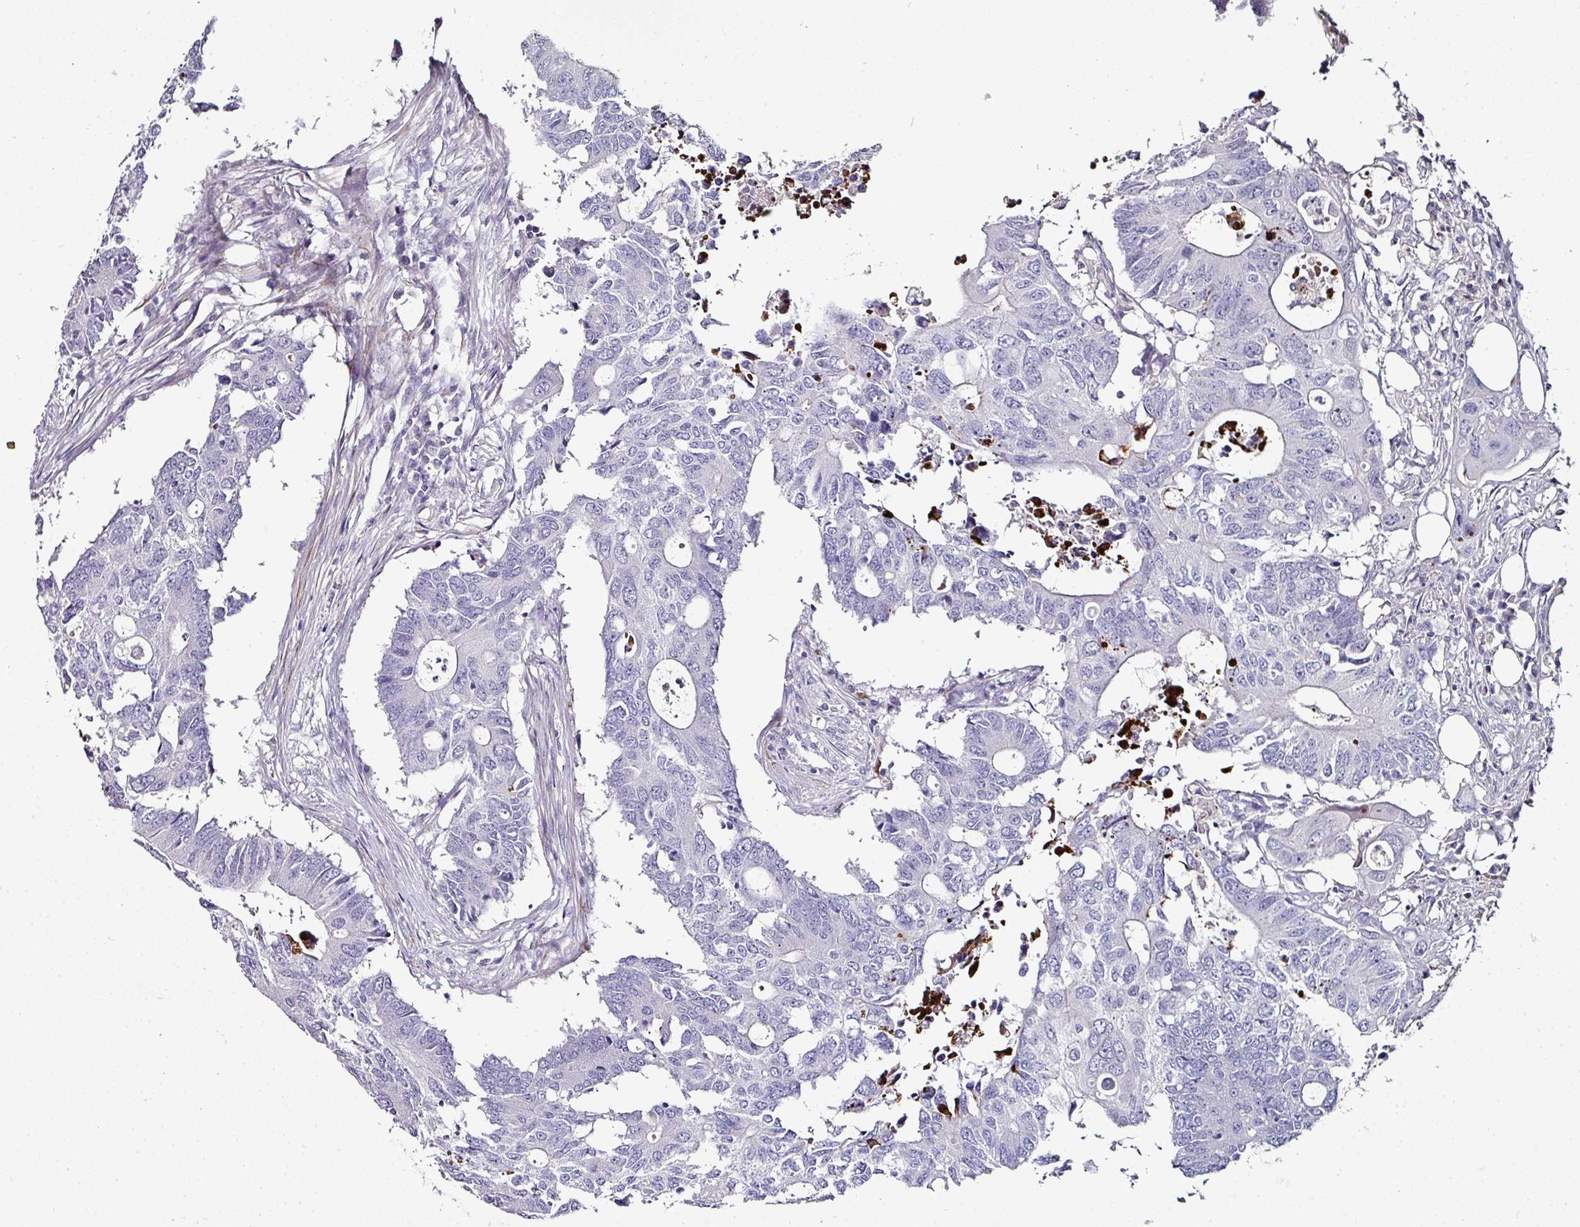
{"staining": {"intensity": "negative", "quantity": "none", "location": "none"}, "tissue": "colorectal cancer", "cell_type": "Tumor cells", "image_type": "cancer", "snomed": [{"axis": "morphology", "description": "Adenocarcinoma, NOS"}, {"axis": "topography", "description": "Colon"}], "caption": "A high-resolution photomicrograph shows immunohistochemistry staining of colorectal cancer (adenocarcinoma), which reveals no significant positivity in tumor cells. (IHC, brightfield microscopy, high magnification).", "gene": "TMPRSS9", "patient": {"sex": "male", "age": 71}}